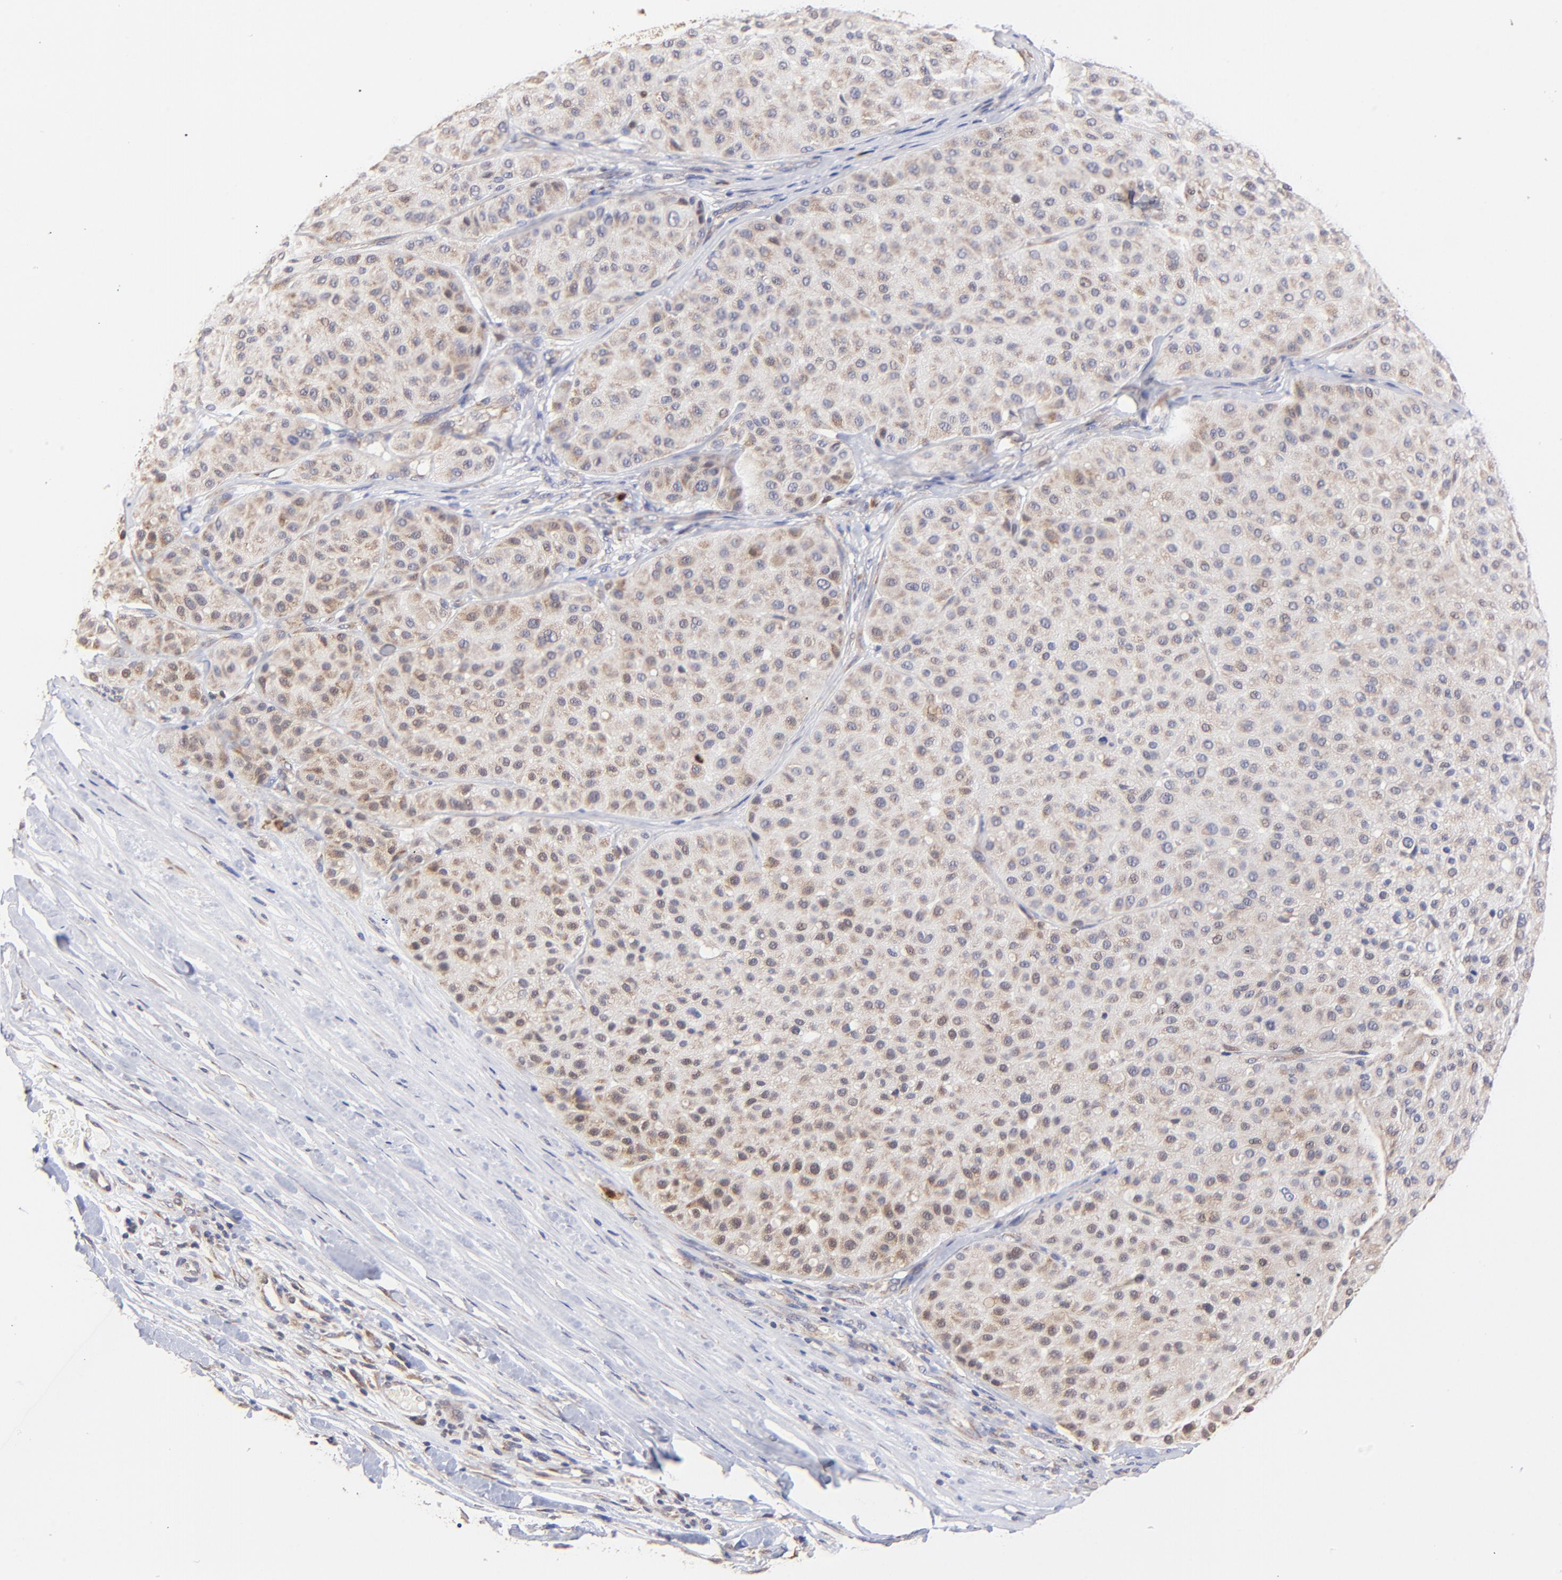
{"staining": {"intensity": "weak", "quantity": ">75%", "location": "cytoplasmic/membranous"}, "tissue": "melanoma", "cell_type": "Tumor cells", "image_type": "cancer", "snomed": [{"axis": "morphology", "description": "Normal tissue, NOS"}, {"axis": "morphology", "description": "Malignant melanoma, Metastatic site"}, {"axis": "topography", "description": "Skin"}], "caption": "Immunohistochemistry staining of malignant melanoma (metastatic site), which demonstrates low levels of weak cytoplasmic/membranous staining in about >75% of tumor cells indicating weak cytoplasmic/membranous protein staining. The staining was performed using DAB (brown) for protein detection and nuclei were counterstained in hematoxylin (blue).", "gene": "BBOF1", "patient": {"sex": "male", "age": 41}}